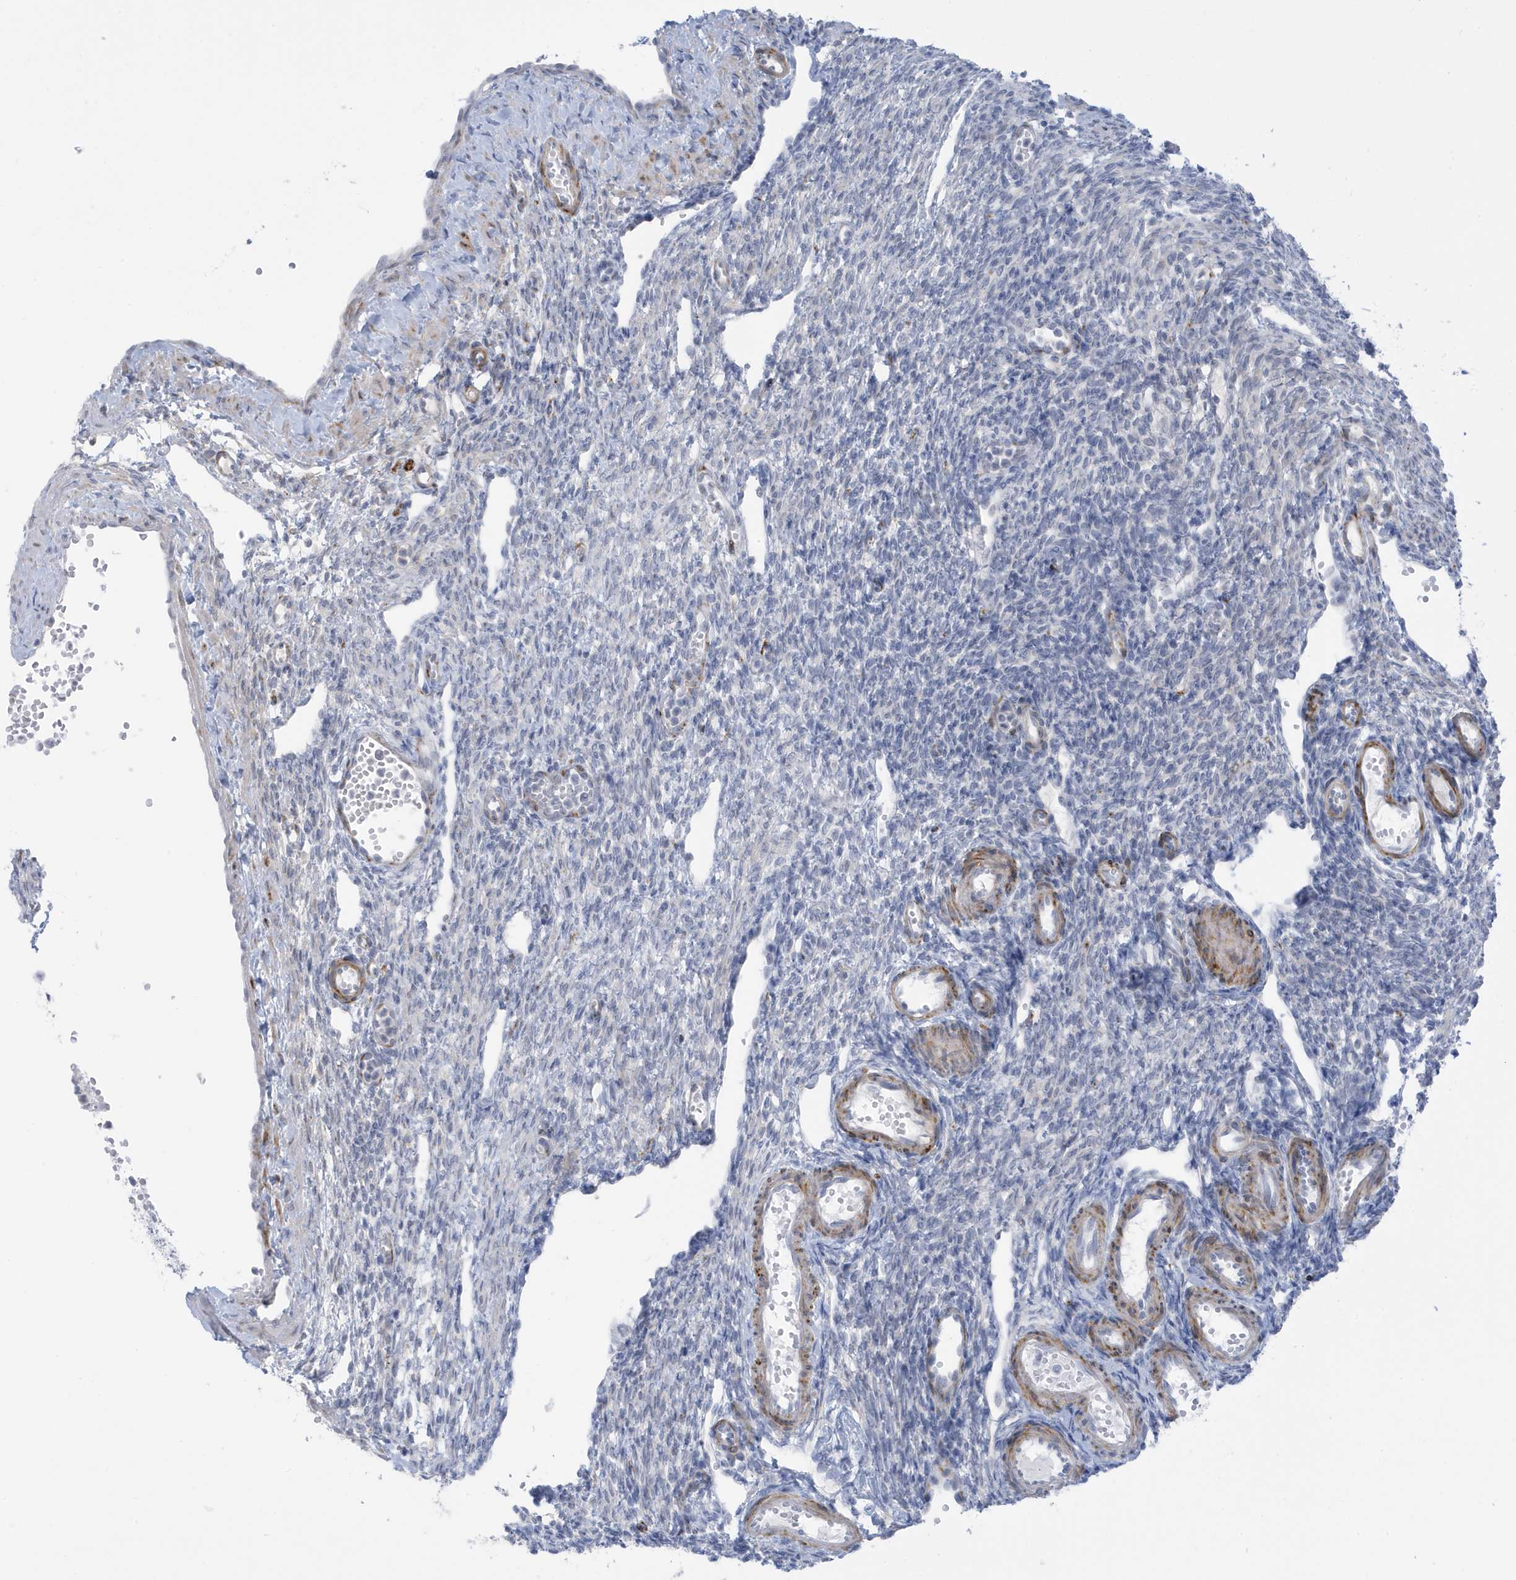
{"staining": {"intensity": "weak", "quantity": ">75%", "location": "cytoplasmic/membranous"}, "tissue": "ovary", "cell_type": "Follicle cells", "image_type": "normal", "snomed": [{"axis": "morphology", "description": "Normal tissue, NOS"}, {"axis": "morphology", "description": "Cyst, NOS"}, {"axis": "topography", "description": "Ovary"}], "caption": "Immunohistochemical staining of normal human ovary exhibits weak cytoplasmic/membranous protein staining in approximately >75% of follicle cells. The protein of interest is shown in brown color, while the nuclei are stained blue.", "gene": "PERM1", "patient": {"sex": "female", "age": 33}}